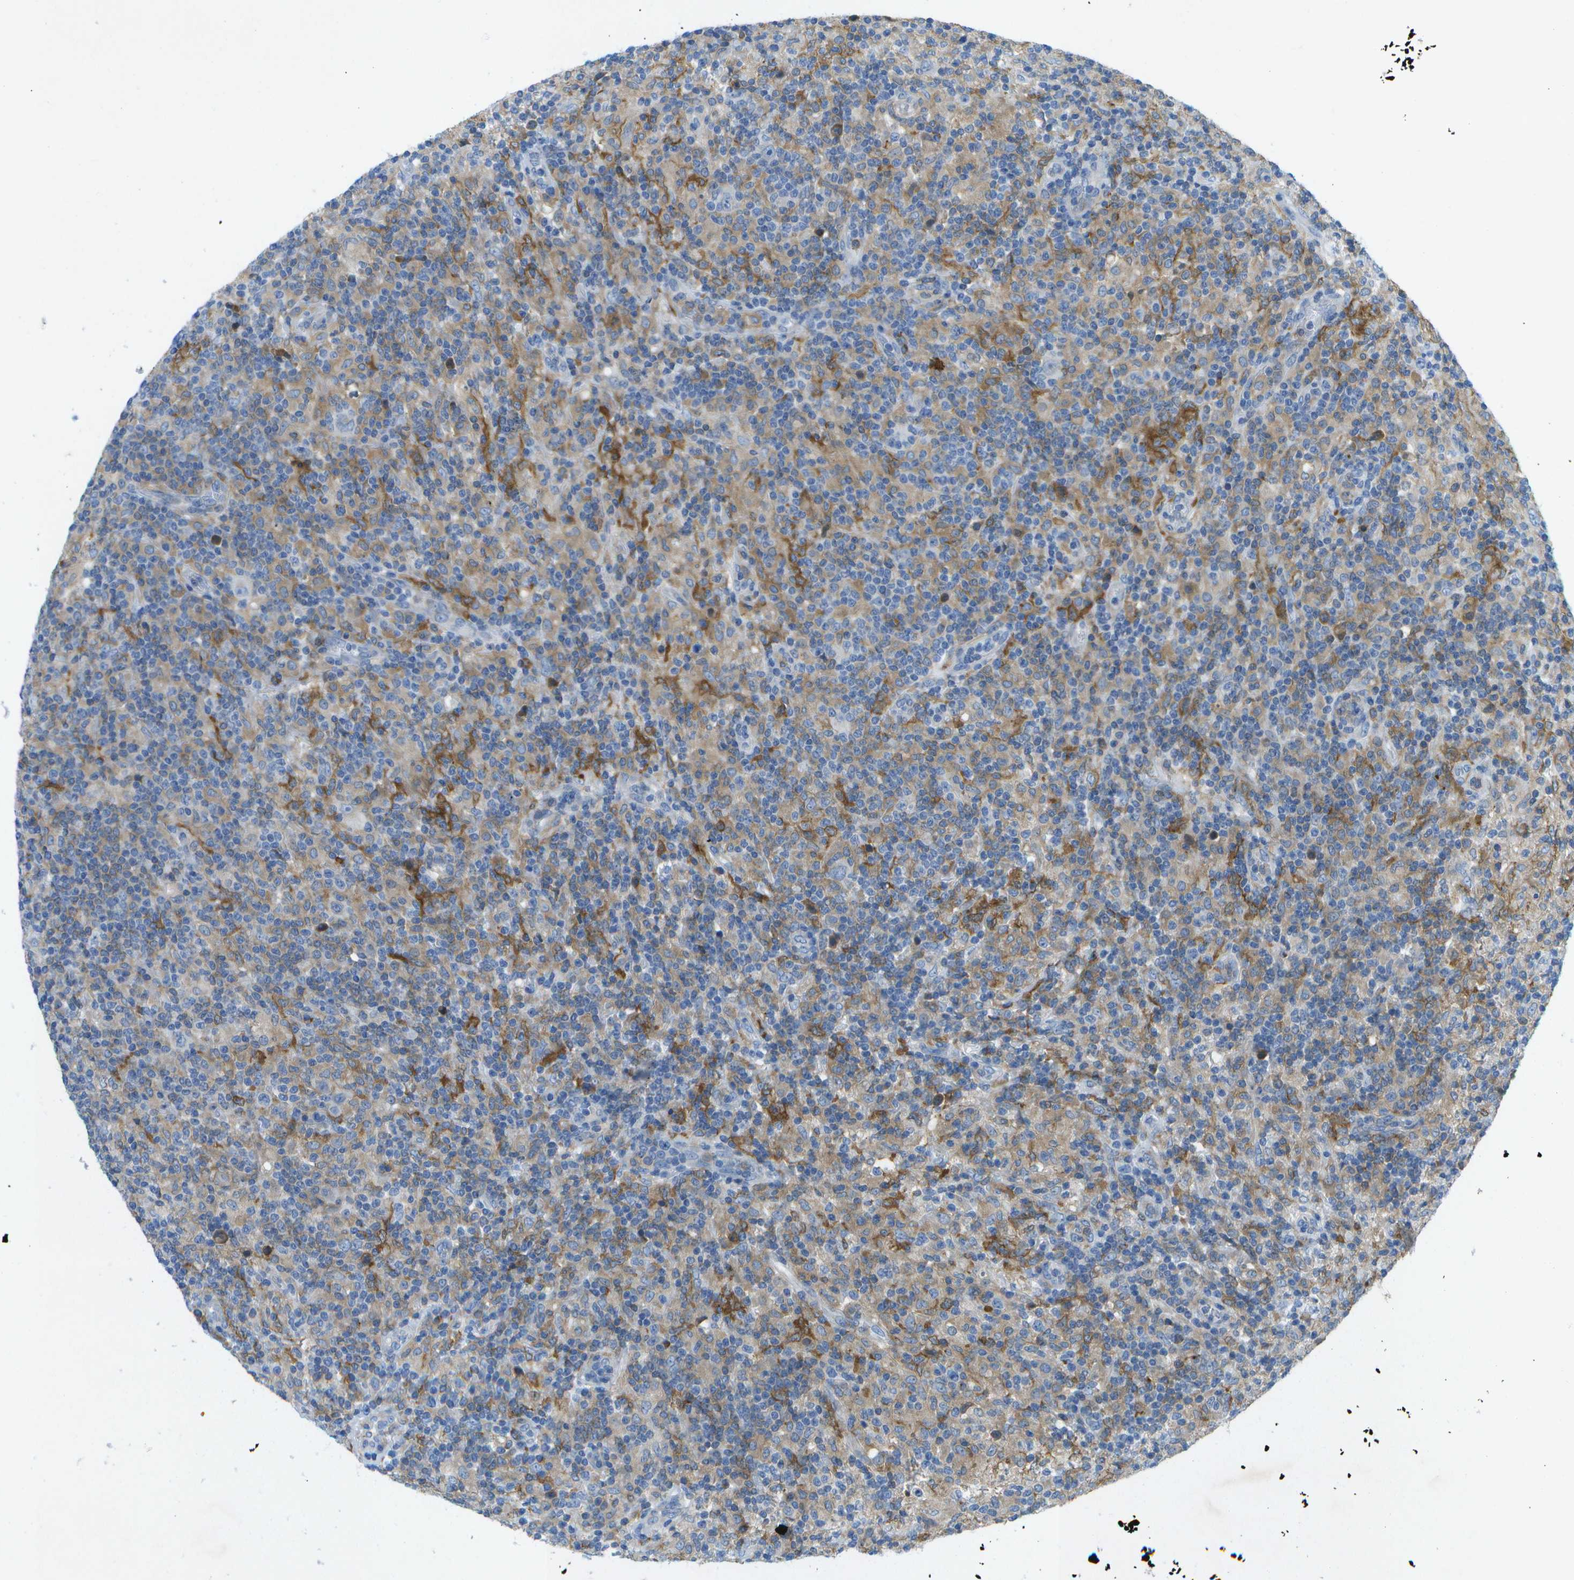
{"staining": {"intensity": "negative", "quantity": "none", "location": "none"}, "tissue": "lymphoma", "cell_type": "Tumor cells", "image_type": "cancer", "snomed": [{"axis": "morphology", "description": "Hodgkin's disease, NOS"}, {"axis": "topography", "description": "Lymph node"}], "caption": "Immunohistochemical staining of human Hodgkin's disease displays no significant expression in tumor cells.", "gene": "WNK2", "patient": {"sex": "male", "age": 70}}